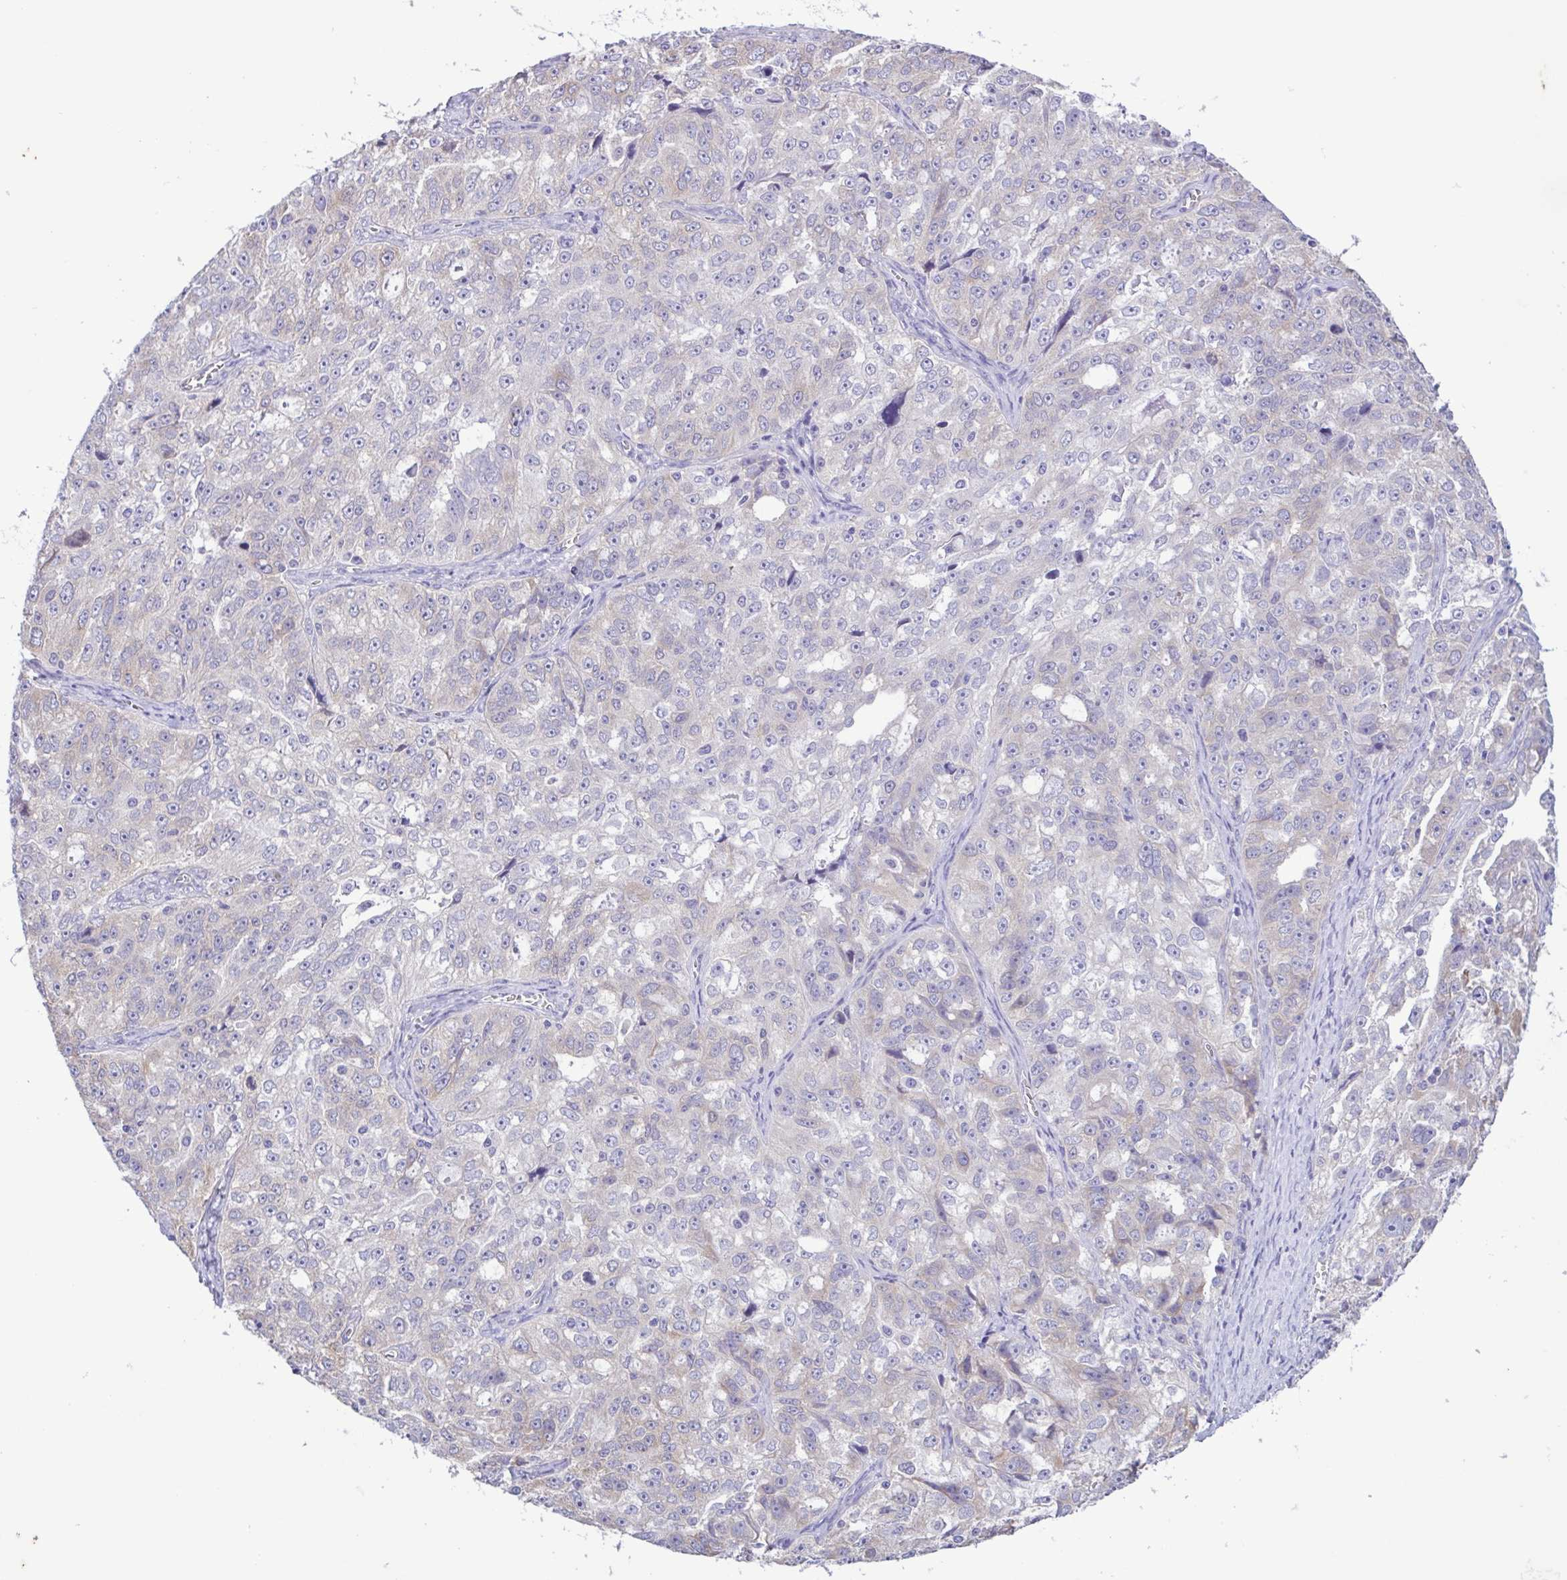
{"staining": {"intensity": "negative", "quantity": "none", "location": "none"}, "tissue": "ovarian cancer", "cell_type": "Tumor cells", "image_type": "cancer", "snomed": [{"axis": "morphology", "description": "Cystadenocarcinoma, serous, NOS"}, {"axis": "topography", "description": "Ovary"}], "caption": "There is no significant positivity in tumor cells of ovarian serous cystadenocarcinoma. The staining was performed using DAB (3,3'-diaminobenzidine) to visualize the protein expression in brown, while the nuclei were stained in blue with hematoxylin (Magnification: 20x).", "gene": "TNNI3", "patient": {"sex": "female", "age": 51}}